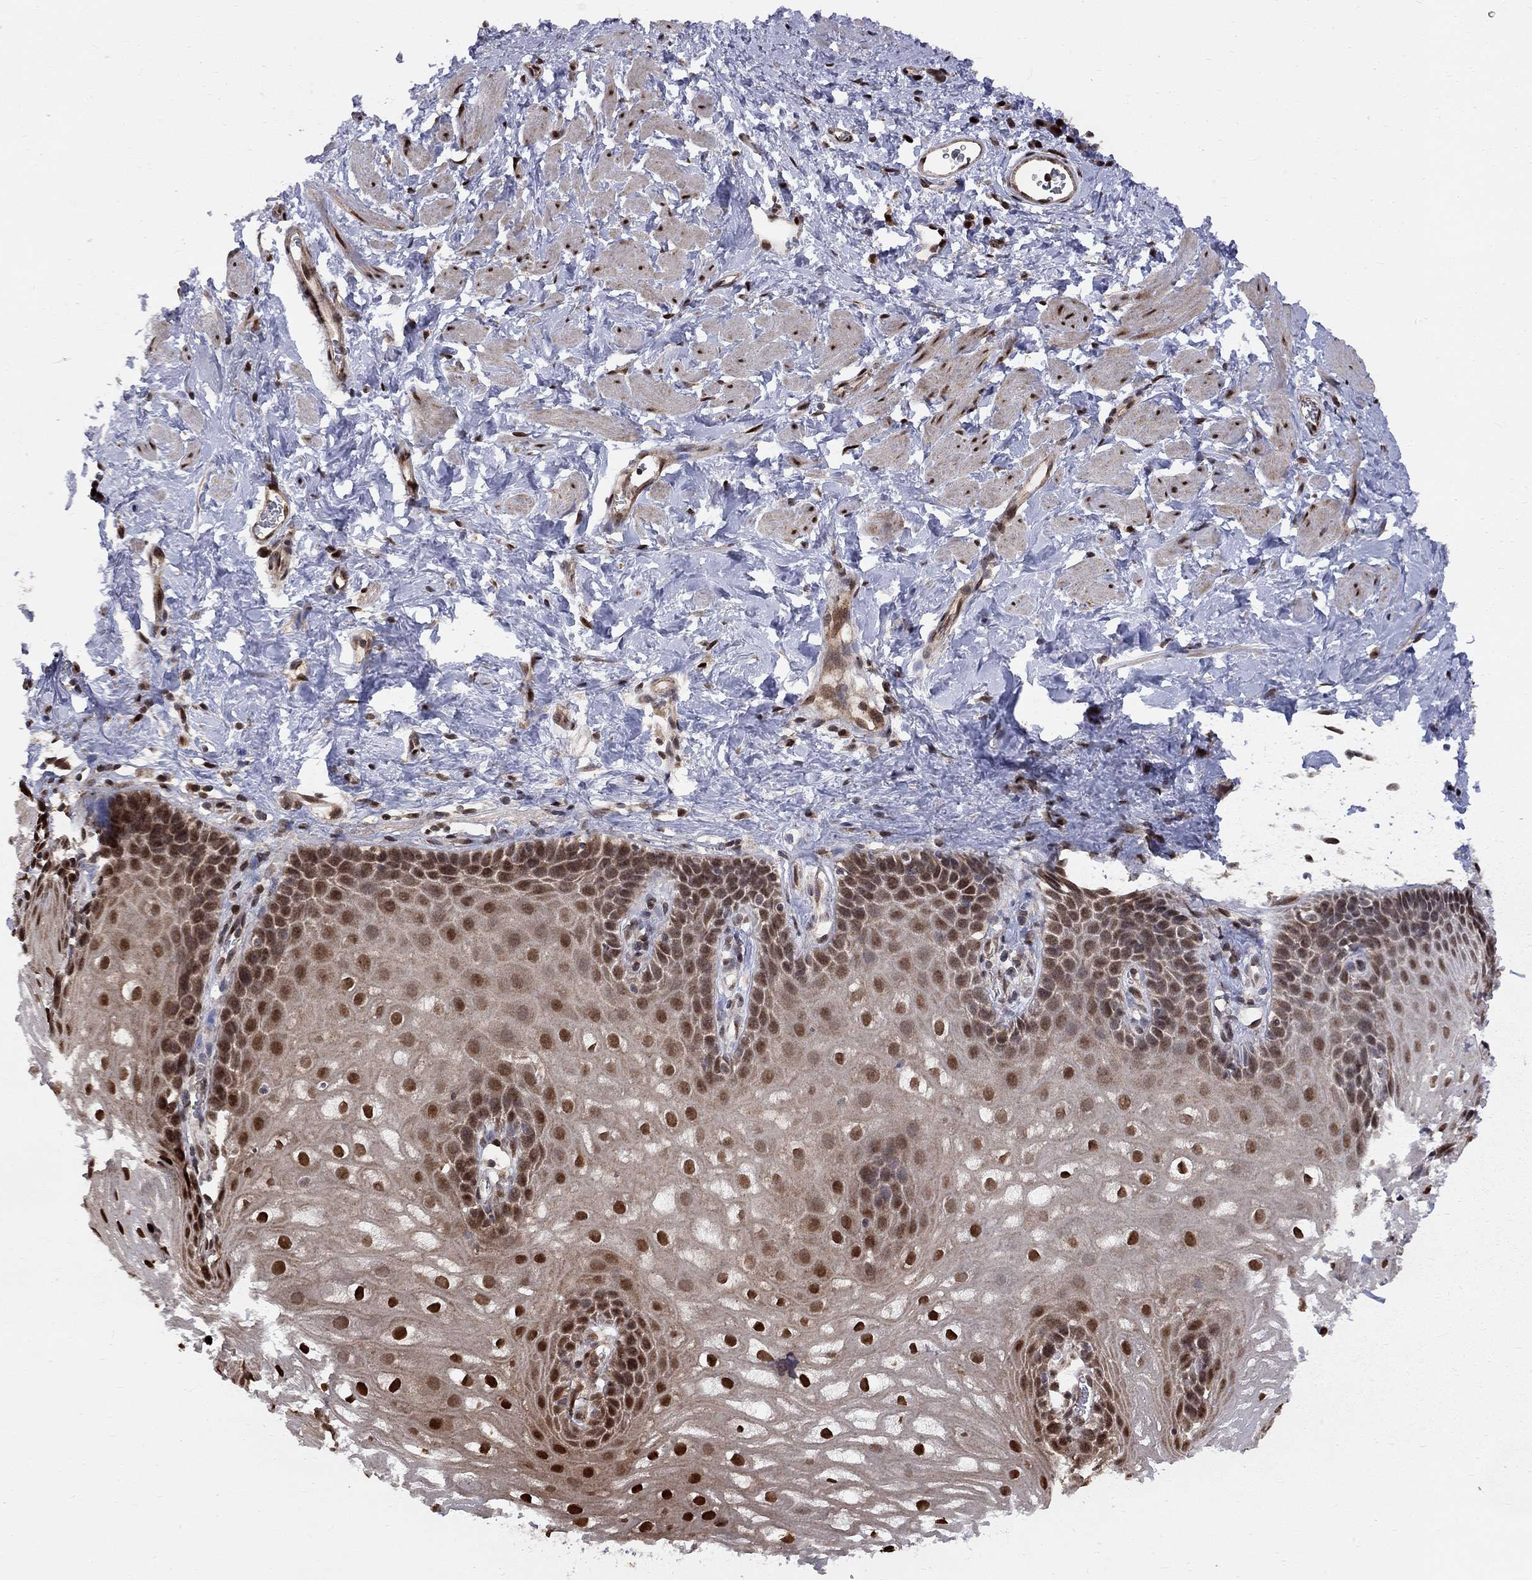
{"staining": {"intensity": "strong", "quantity": ">75%", "location": "nuclear"}, "tissue": "esophagus", "cell_type": "Squamous epithelial cells", "image_type": "normal", "snomed": [{"axis": "morphology", "description": "Normal tissue, NOS"}, {"axis": "topography", "description": "Esophagus"}], "caption": "IHC (DAB (3,3'-diaminobenzidine)) staining of normal esophagus shows strong nuclear protein expression in approximately >75% of squamous epithelial cells.", "gene": "ELOB", "patient": {"sex": "male", "age": 64}}